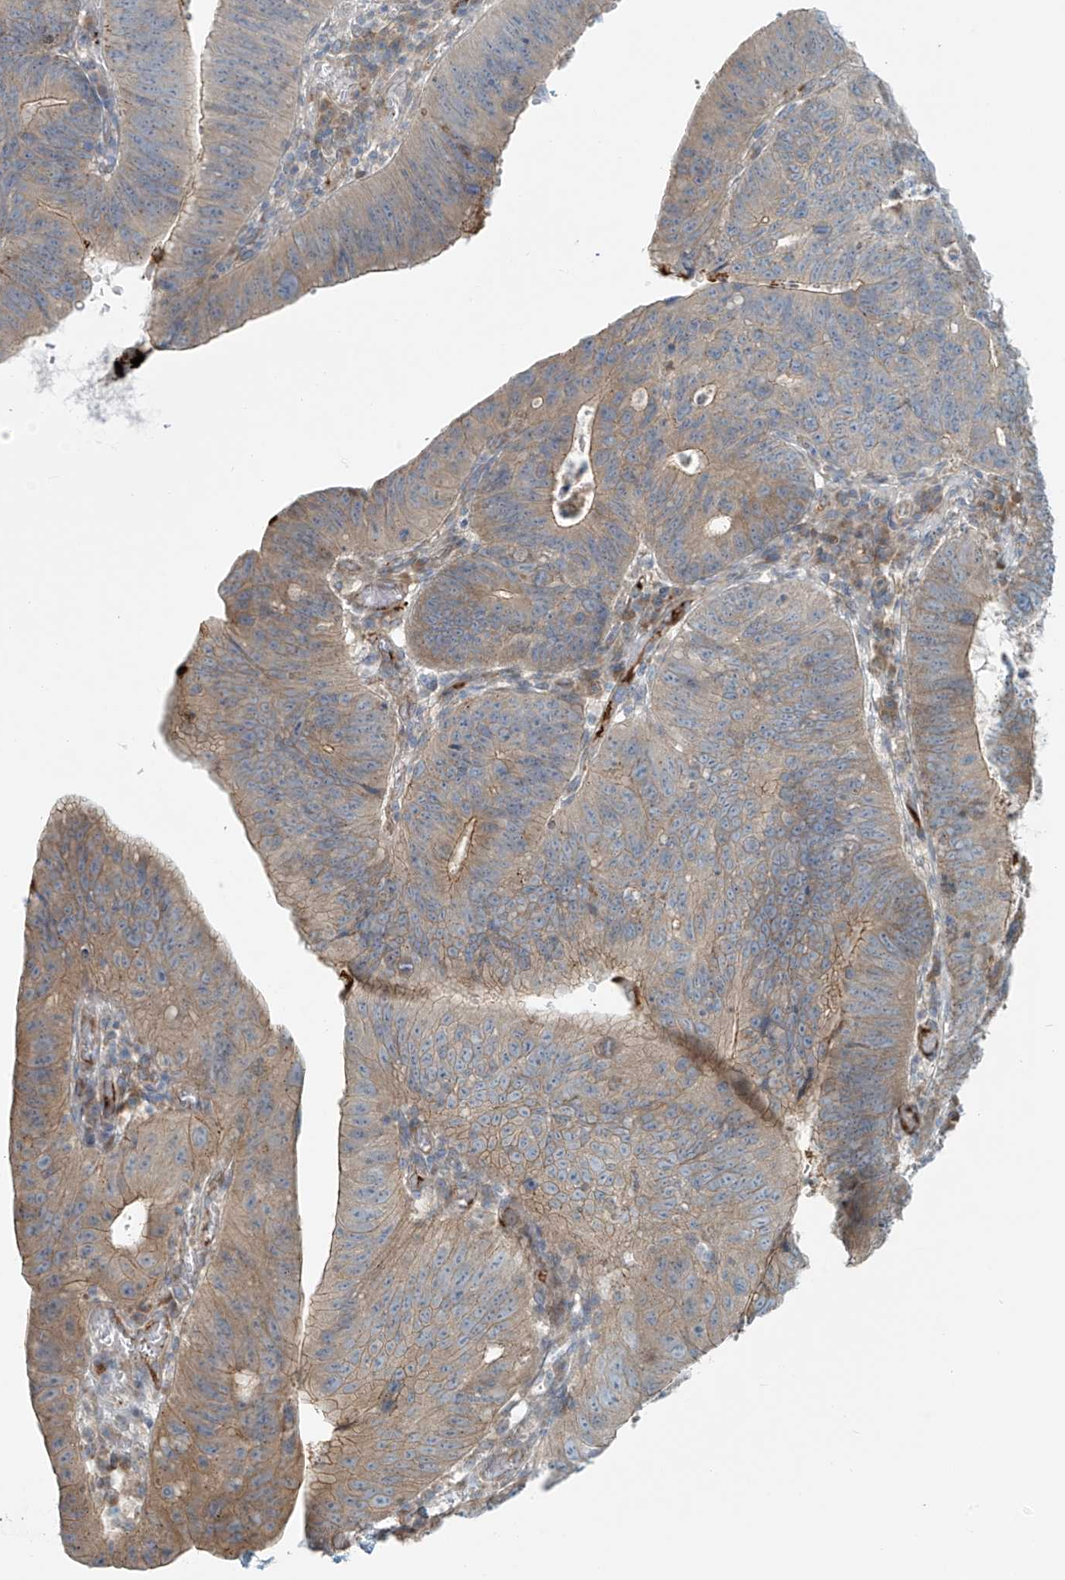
{"staining": {"intensity": "moderate", "quantity": "25%-75%", "location": "cytoplasmic/membranous"}, "tissue": "stomach cancer", "cell_type": "Tumor cells", "image_type": "cancer", "snomed": [{"axis": "morphology", "description": "Adenocarcinoma, NOS"}, {"axis": "topography", "description": "Stomach"}], "caption": "About 25%-75% of tumor cells in stomach cancer show moderate cytoplasmic/membranous protein expression as visualized by brown immunohistochemical staining.", "gene": "LZTS3", "patient": {"sex": "male", "age": 59}}